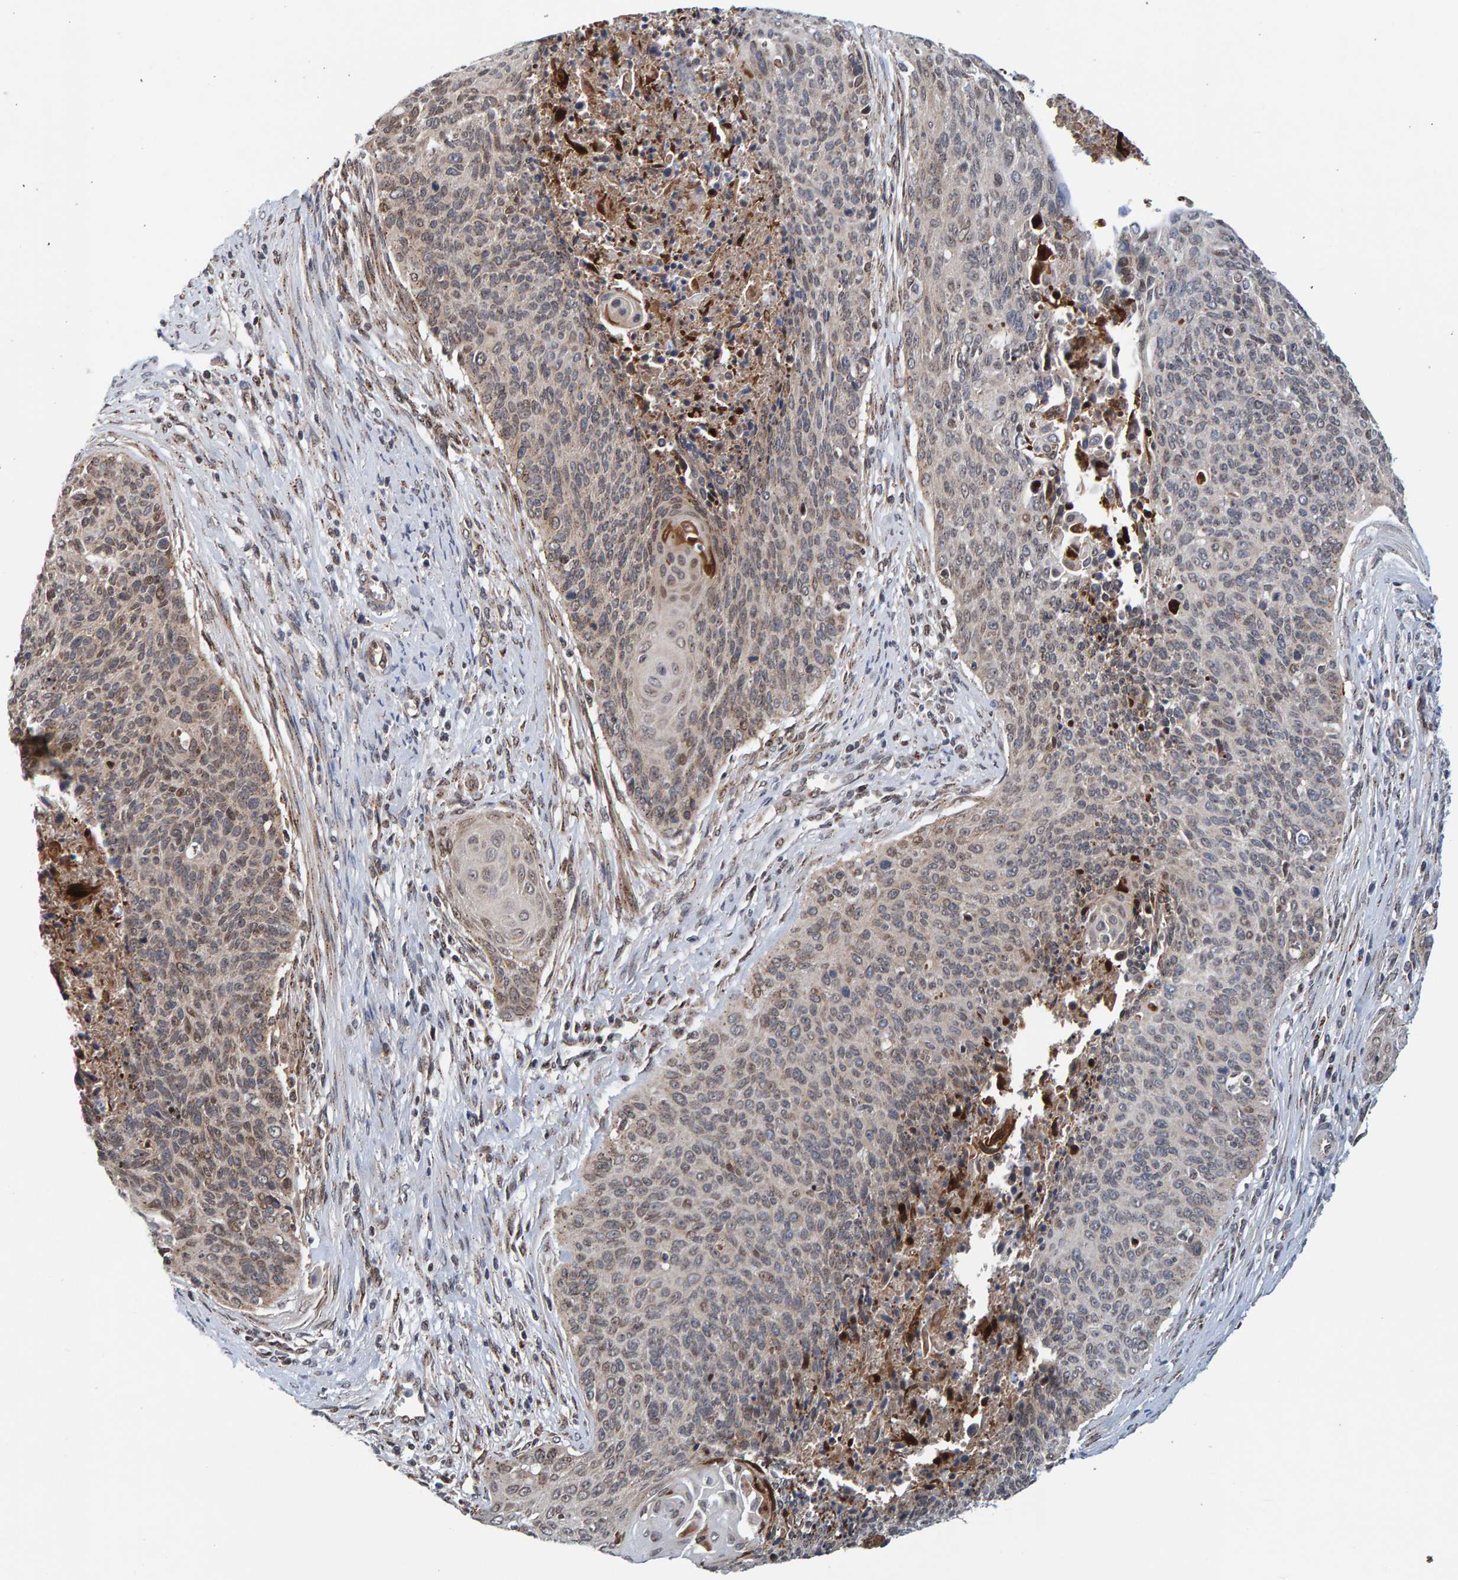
{"staining": {"intensity": "weak", "quantity": "25%-75%", "location": "cytoplasmic/membranous"}, "tissue": "cervical cancer", "cell_type": "Tumor cells", "image_type": "cancer", "snomed": [{"axis": "morphology", "description": "Squamous cell carcinoma, NOS"}, {"axis": "topography", "description": "Cervix"}], "caption": "Weak cytoplasmic/membranous staining for a protein is present in approximately 25%-75% of tumor cells of squamous cell carcinoma (cervical) using IHC.", "gene": "CCDC25", "patient": {"sex": "female", "age": 55}}